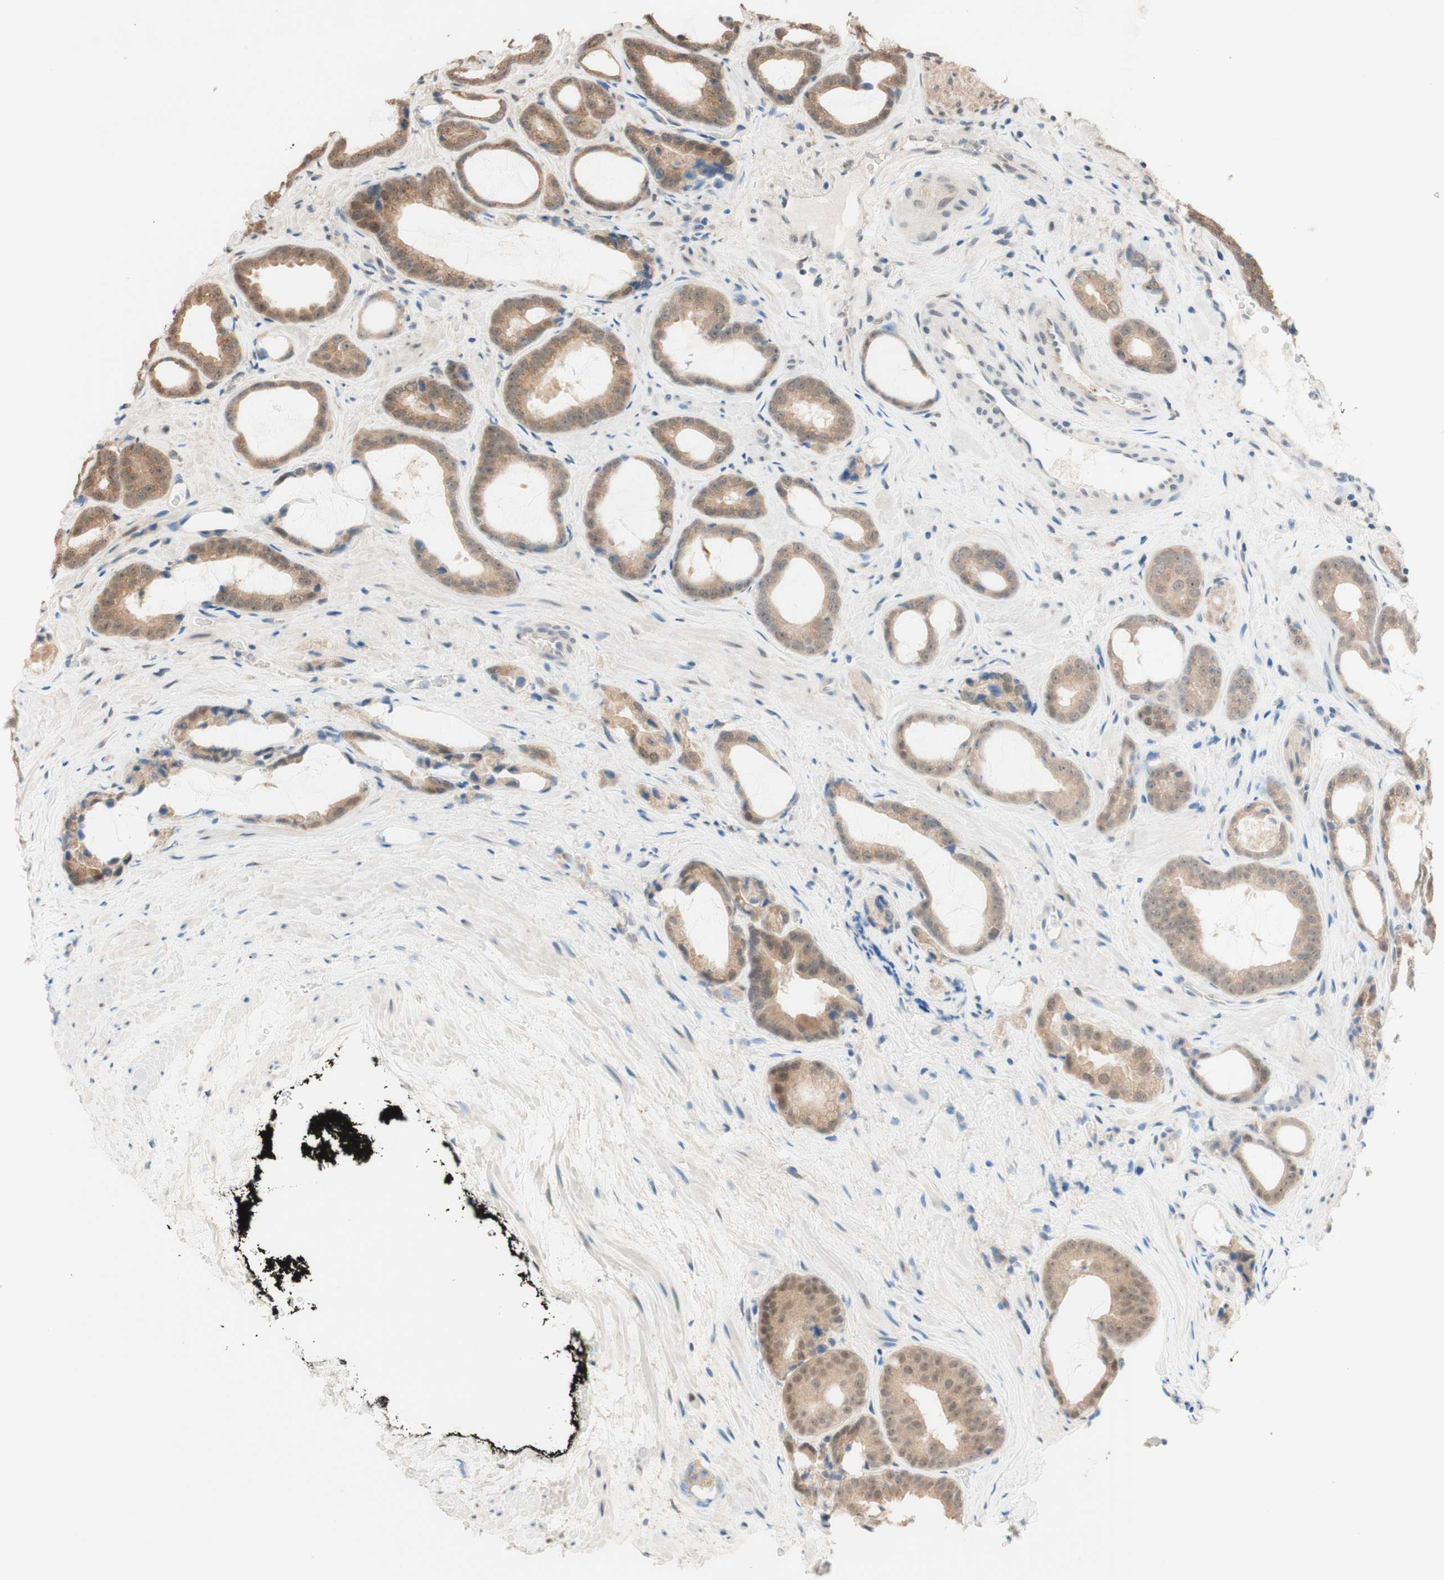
{"staining": {"intensity": "moderate", "quantity": "25%-75%", "location": "cytoplasmic/membranous"}, "tissue": "prostate cancer", "cell_type": "Tumor cells", "image_type": "cancer", "snomed": [{"axis": "morphology", "description": "Adenocarcinoma, Low grade"}, {"axis": "topography", "description": "Prostate"}], "caption": "Protein expression analysis of human adenocarcinoma (low-grade) (prostate) reveals moderate cytoplasmic/membranous expression in approximately 25%-75% of tumor cells. (Brightfield microscopy of DAB IHC at high magnification).", "gene": "CCNC", "patient": {"sex": "male", "age": 60}}